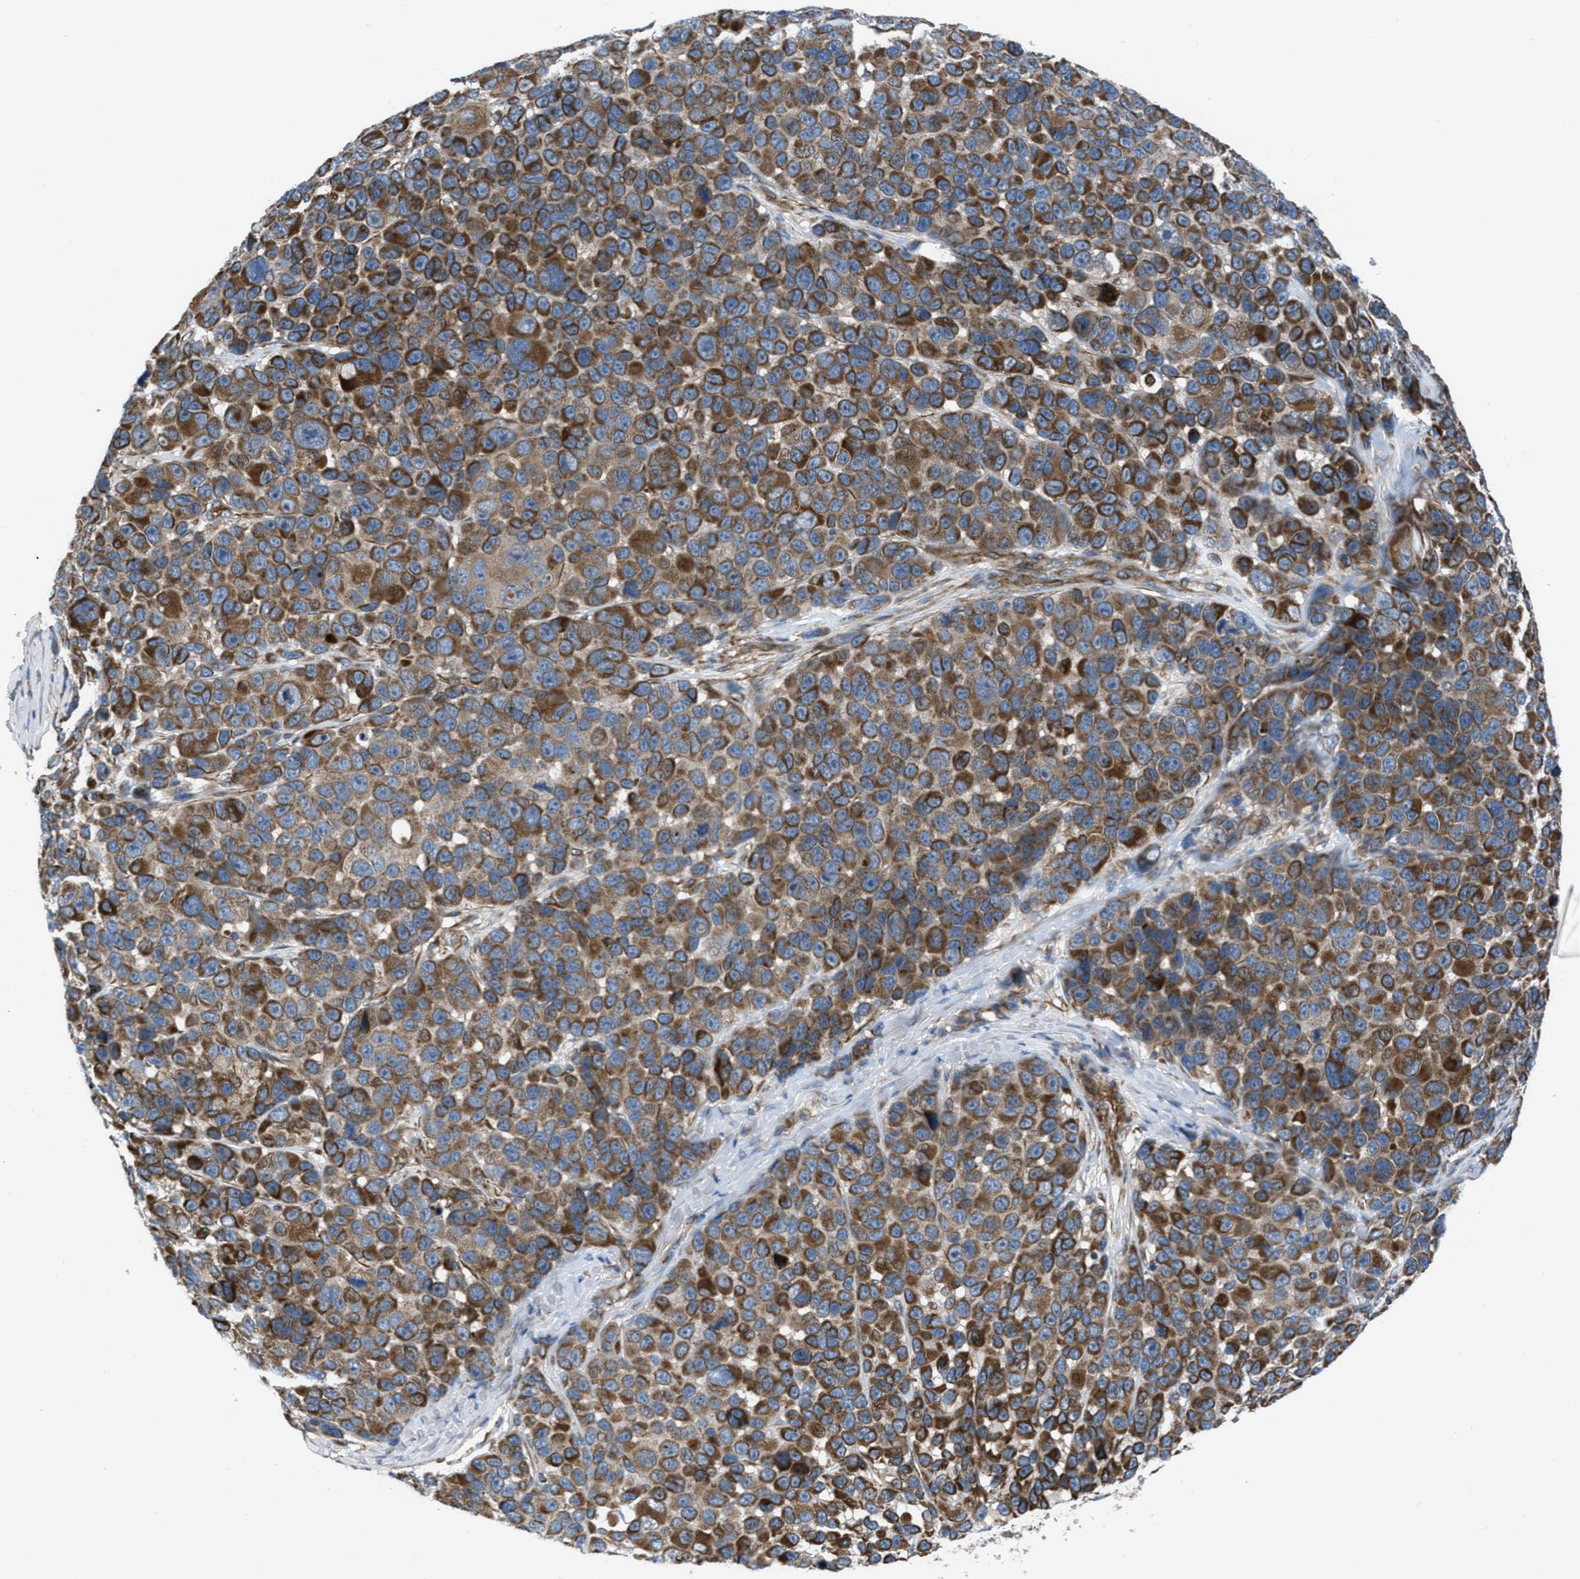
{"staining": {"intensity": "moderate", "quantity": ">75%", "location": "cytoplasmic/membranous"}, "tissue": "melanoma", "cell_type": "Tumor cells", "image_type": "cancer", "snomed": [{"axis": "morphology", "description": "Malignant melanoma, NOS"}, {"axis": "topography", "description": "Skin"}], "caption": "This is an image of IHC staining of melanoma, which shows moderate expression in the cytoplasmic/membranous of tumor cells.", "gene": "SLC6A9", "patient": {"sex": "male", "age": 53}}